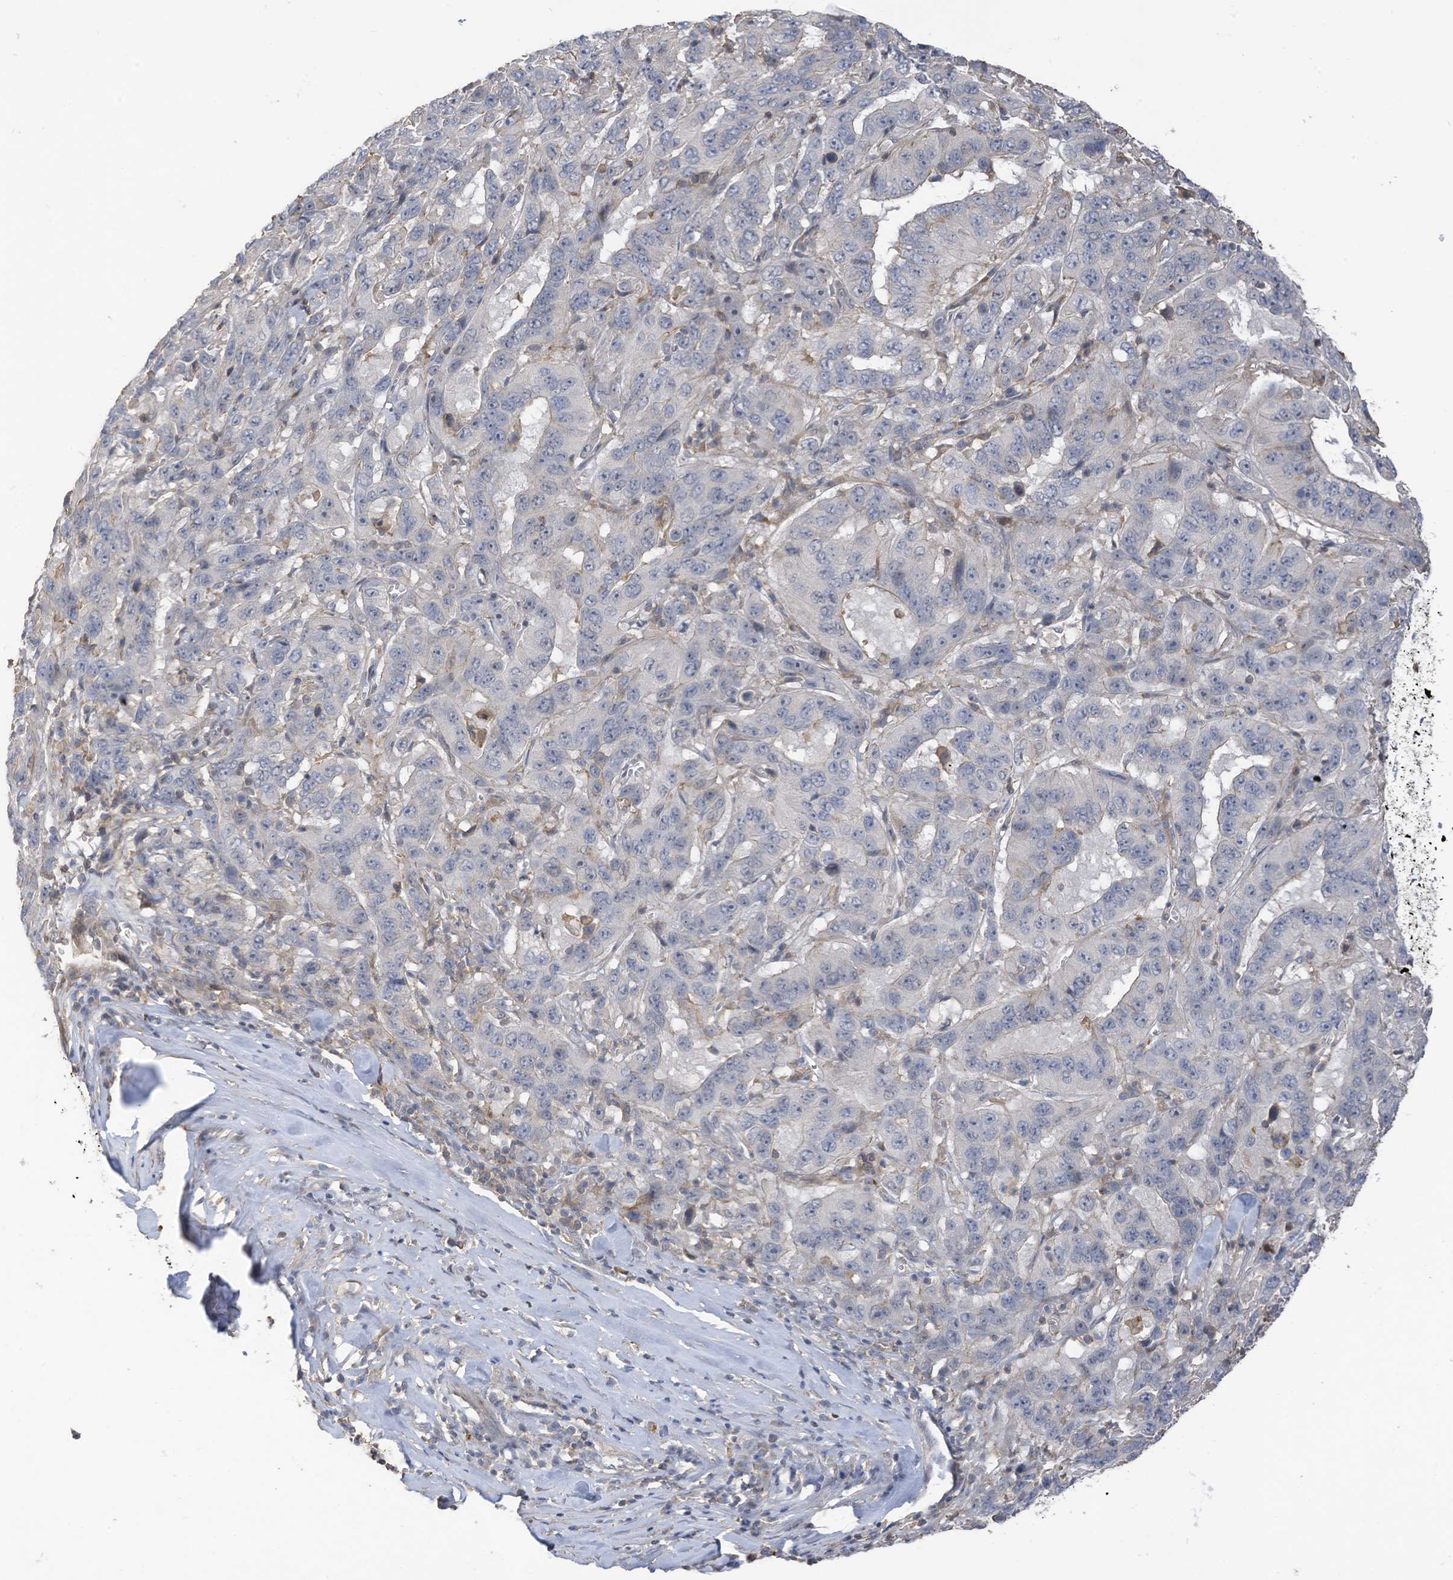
{"staining": {"intensity": "negative", "quantity": "none", "location": "none"}, "tissue": "pancreatic cancer", "cell_type": "Tumor cells", "image_type": "cancer", "snomed": [{"axis": "morphology", "description": "Adenocarcinoma, NOS"}, {"axis": "topography", "description": "Pancreas"}], "caption": "High magnification brightfield microscopy of pancreatic cancer stained with DAB (3,3'-diaminobenzidine) (brown) and counterstained with hematoxylin (blue): tumor cells show no significant positivity.", "gene": "SLFN14", "patient": {"sex": "male", "age": 63}}